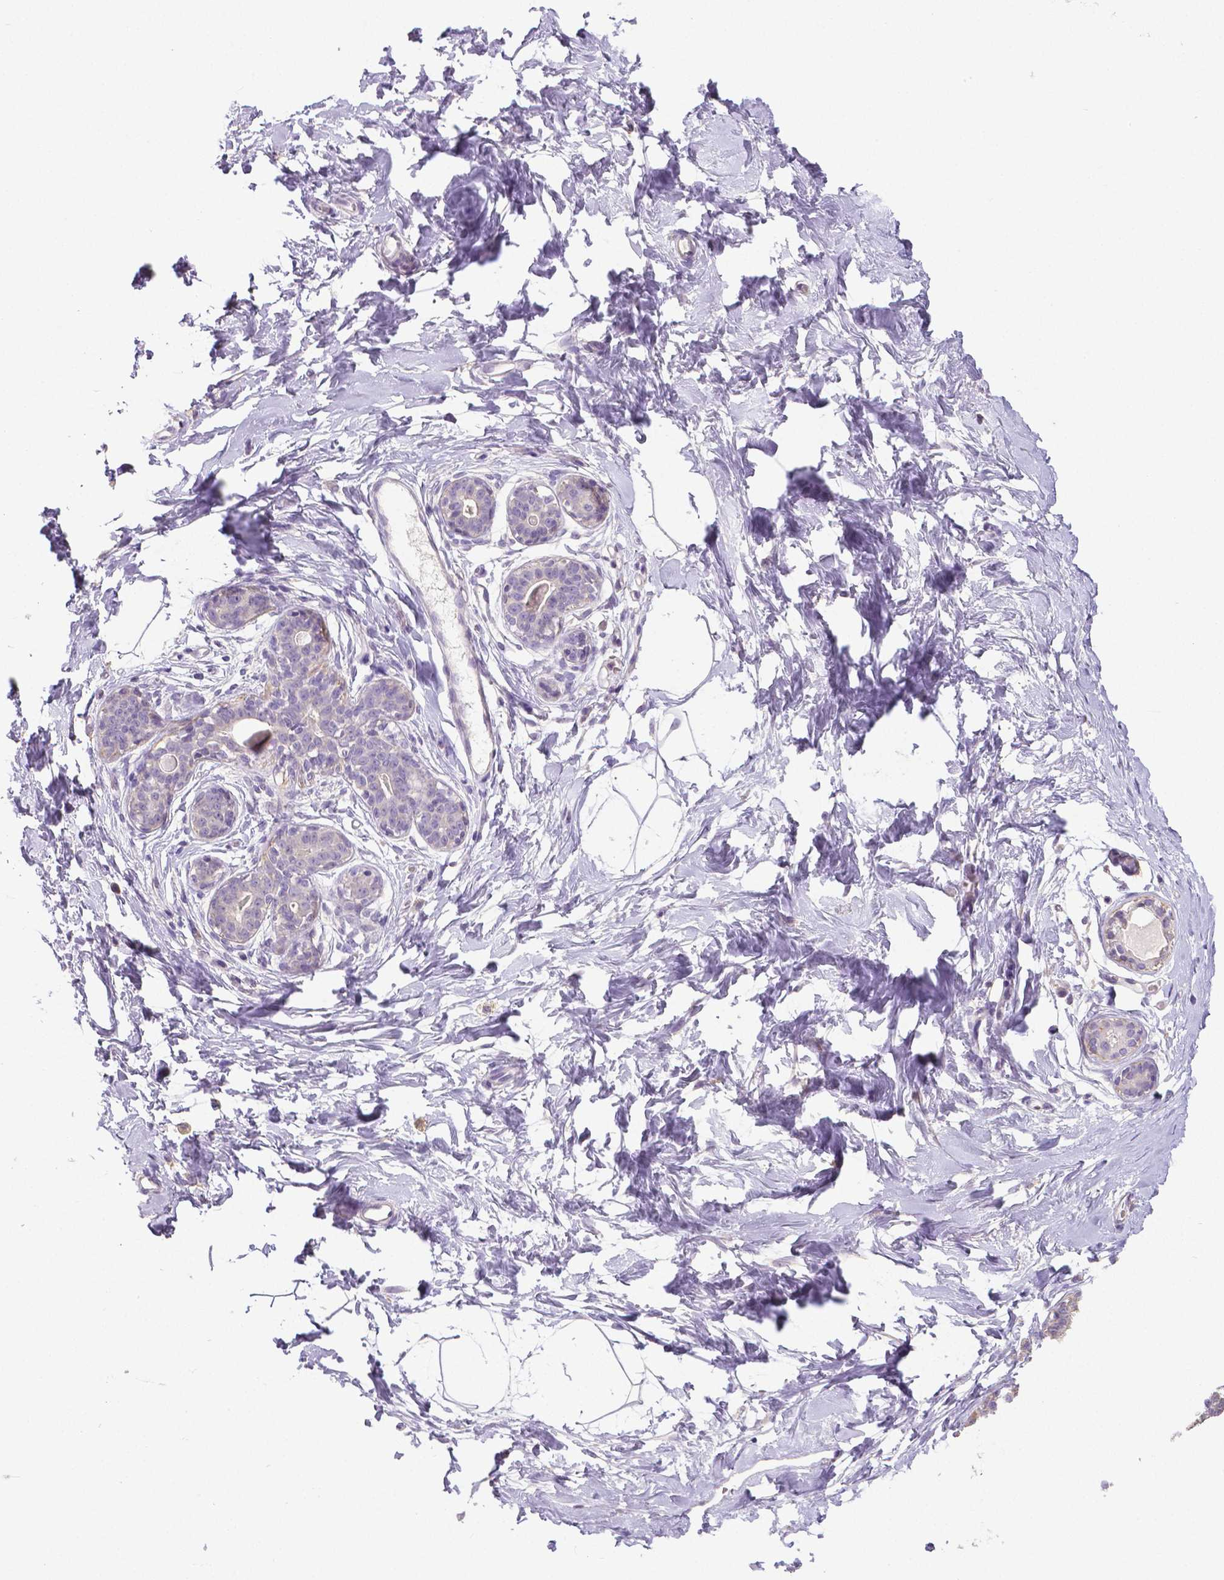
{"staining": {"intensity": "negative", "quantity": "none", "location": "none"}, "tissue": "breast", "cell_type": "Adipocytes", "image_type": "normal", "snomed": [{"axis": "morphology", "description": "Normal tissue, NOS"}, {"axis": "topography", "description": "Breast"}], "caption": "This micrograph is of benign breast stained with immunohistochemistry (IHC) to label a protein in brown with the nuclei are counter-stained blue. There is no expression in adipocytes. (Brightfield microscopy of DAB (3,3'-diaminobenzidine) immunohistochemistry at high magnification).", "gene": "CRMP1", "patient": {"sex": "female", "age": 45}}